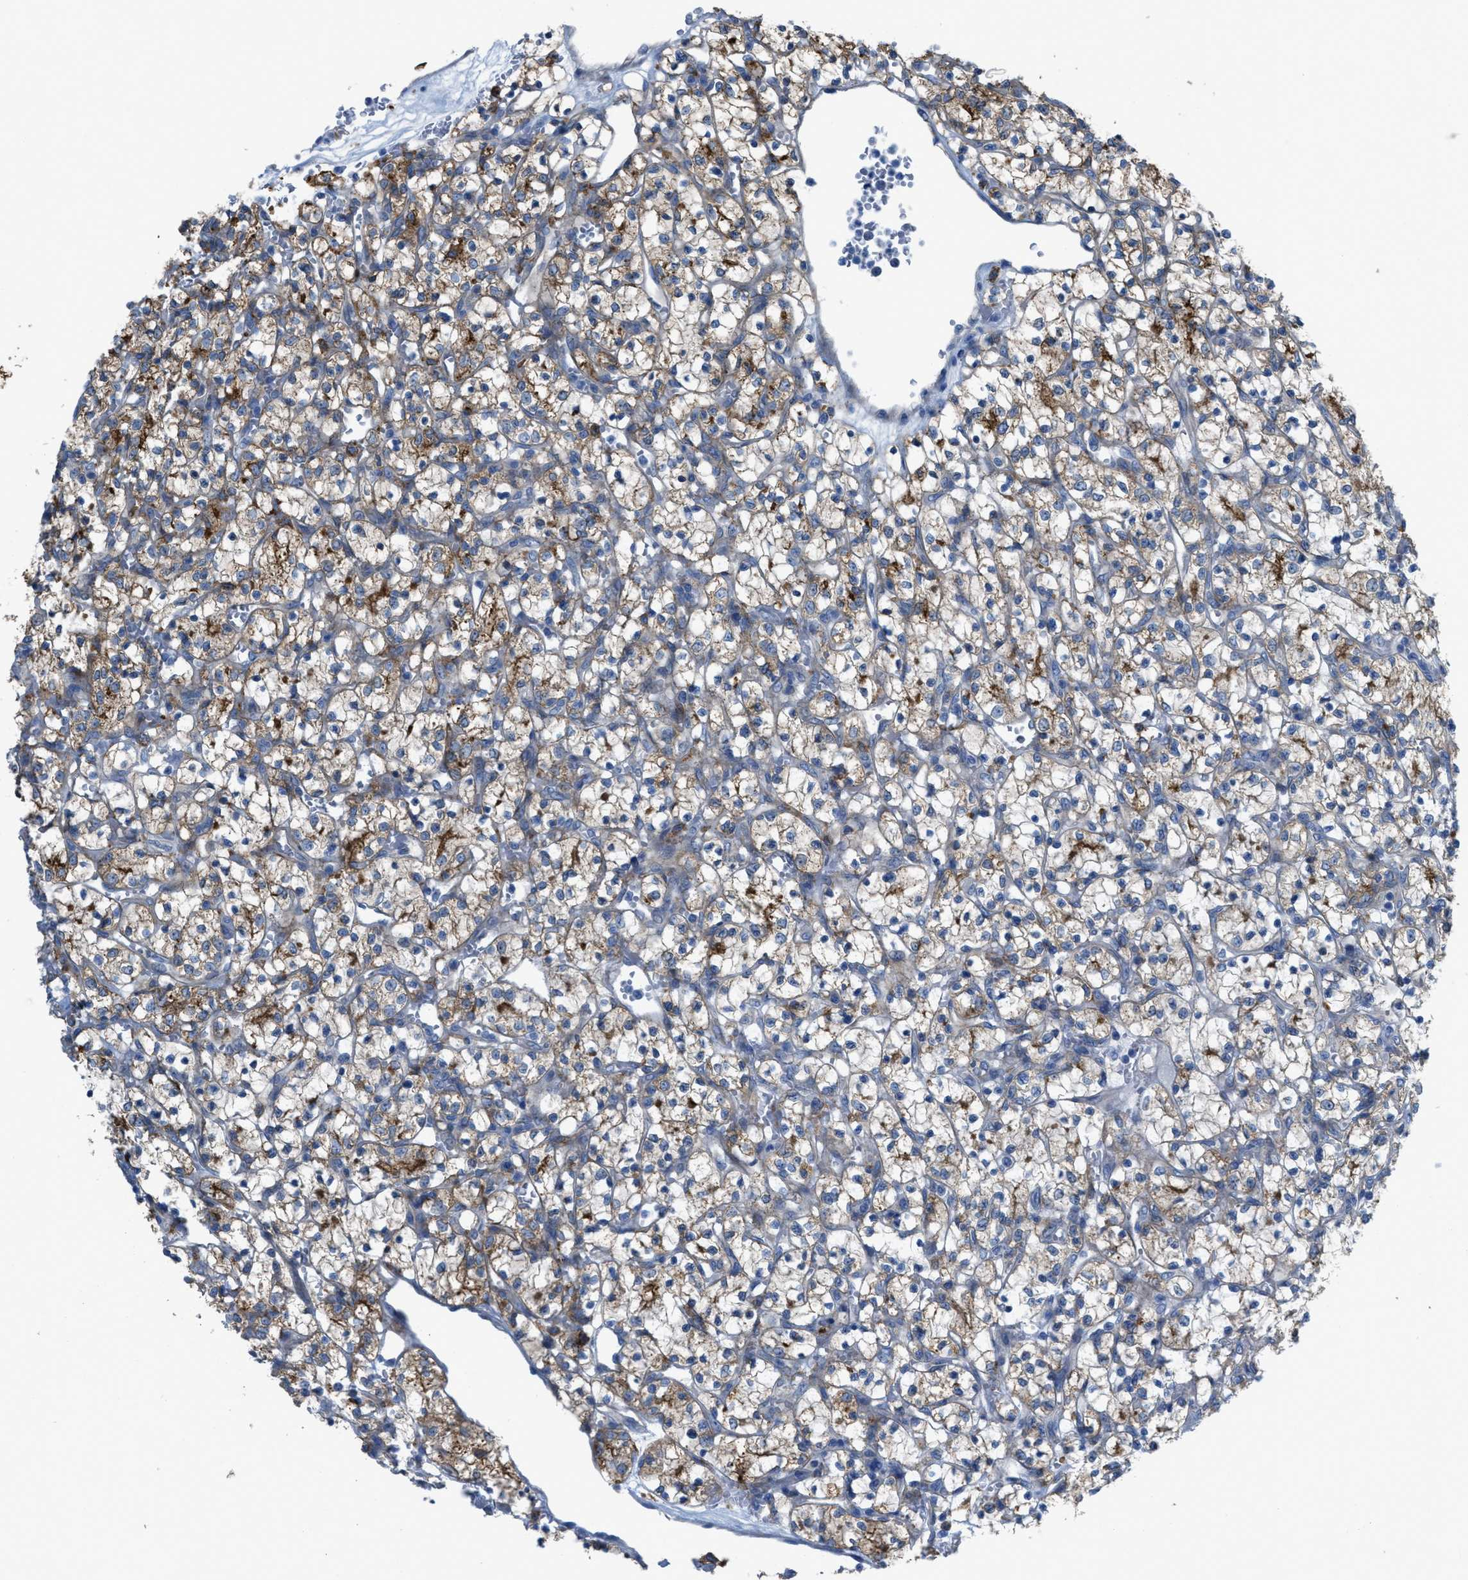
{"staining": {"intensity": "moderate", "quantity": "25%-75%", "location": "cytoplasmic/membranous"}, "tissue": "renal cancer", "cell_type": "Tumor cells", "image_type": "cancer", "snomed": [{"axis": "morphology", "description": "Adenocarcinoma, NOS"}, {"axis": "topography", "description": "Kidney"}], "caption": "Immunohistochemical staining of human renal cancer (adenocarcinoma) displays medium levels of moderate cytoplasmic/membranous positivity in about 25%-75% of tumor cells.", "gene": "EGFR", "patient": {"sex": "female", "age": 69}}